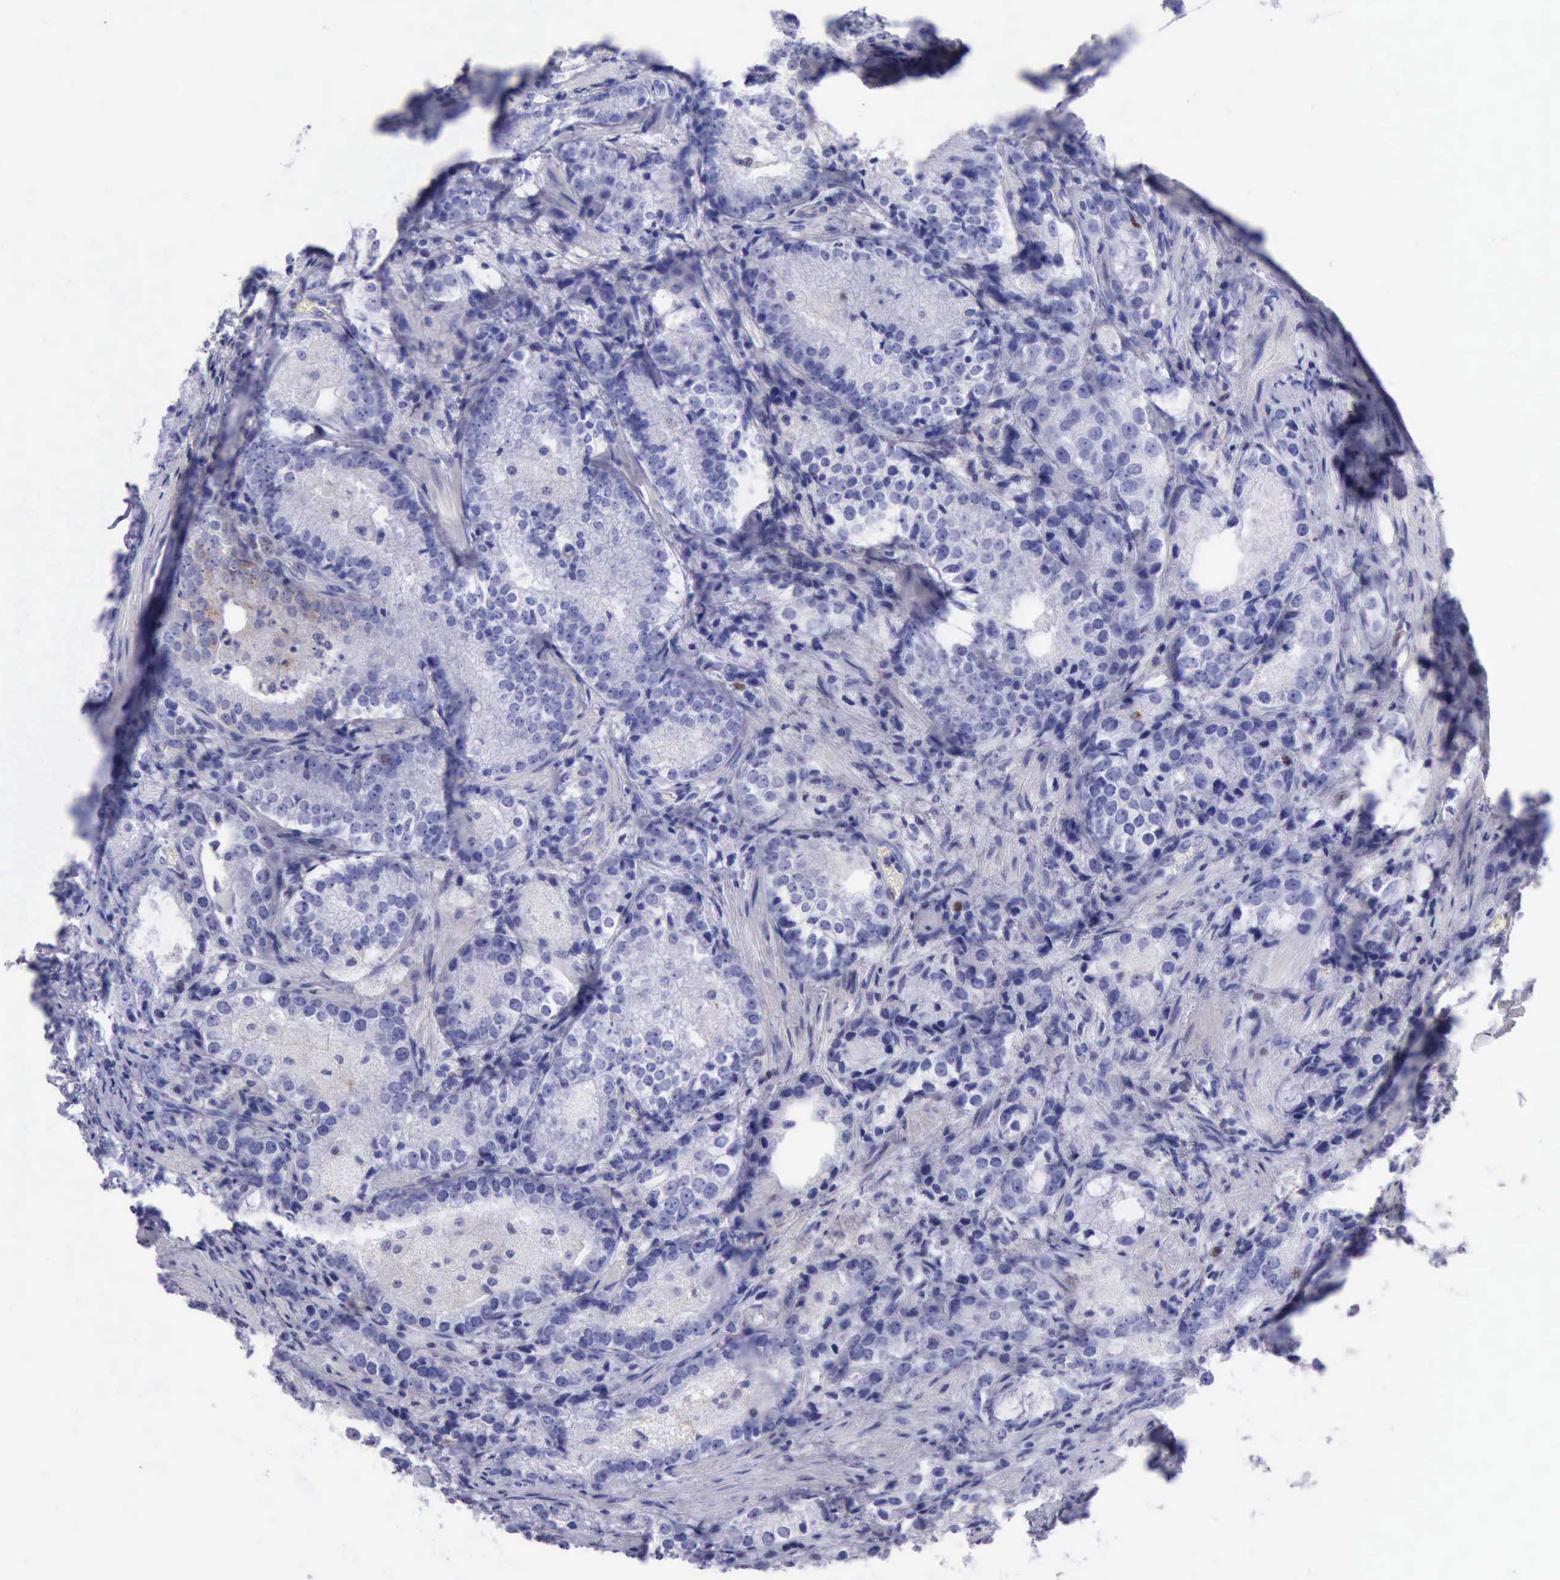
{"staining": {"intensity": "moderate", "quantity": "<25%", "location": "nuclear"}, "tissue": "prostate cancer", "cell_type": "Tumor cells", "image_type": "cancer", "snomed": [{"axis": "morphology", "description": "Adenocarcinoma, High grade"}, {"axis": "topography", "description": "Prostate"}], "caption": "Immunohistochemistry of prostate high-grade adenocarcinoma displays low levels of moderate nuclear expression in approximately <25% of tumor cells. Nuclei are stained in blue.", "gene": "MCM2", "patient": {"sex": "male", "age": 63}}